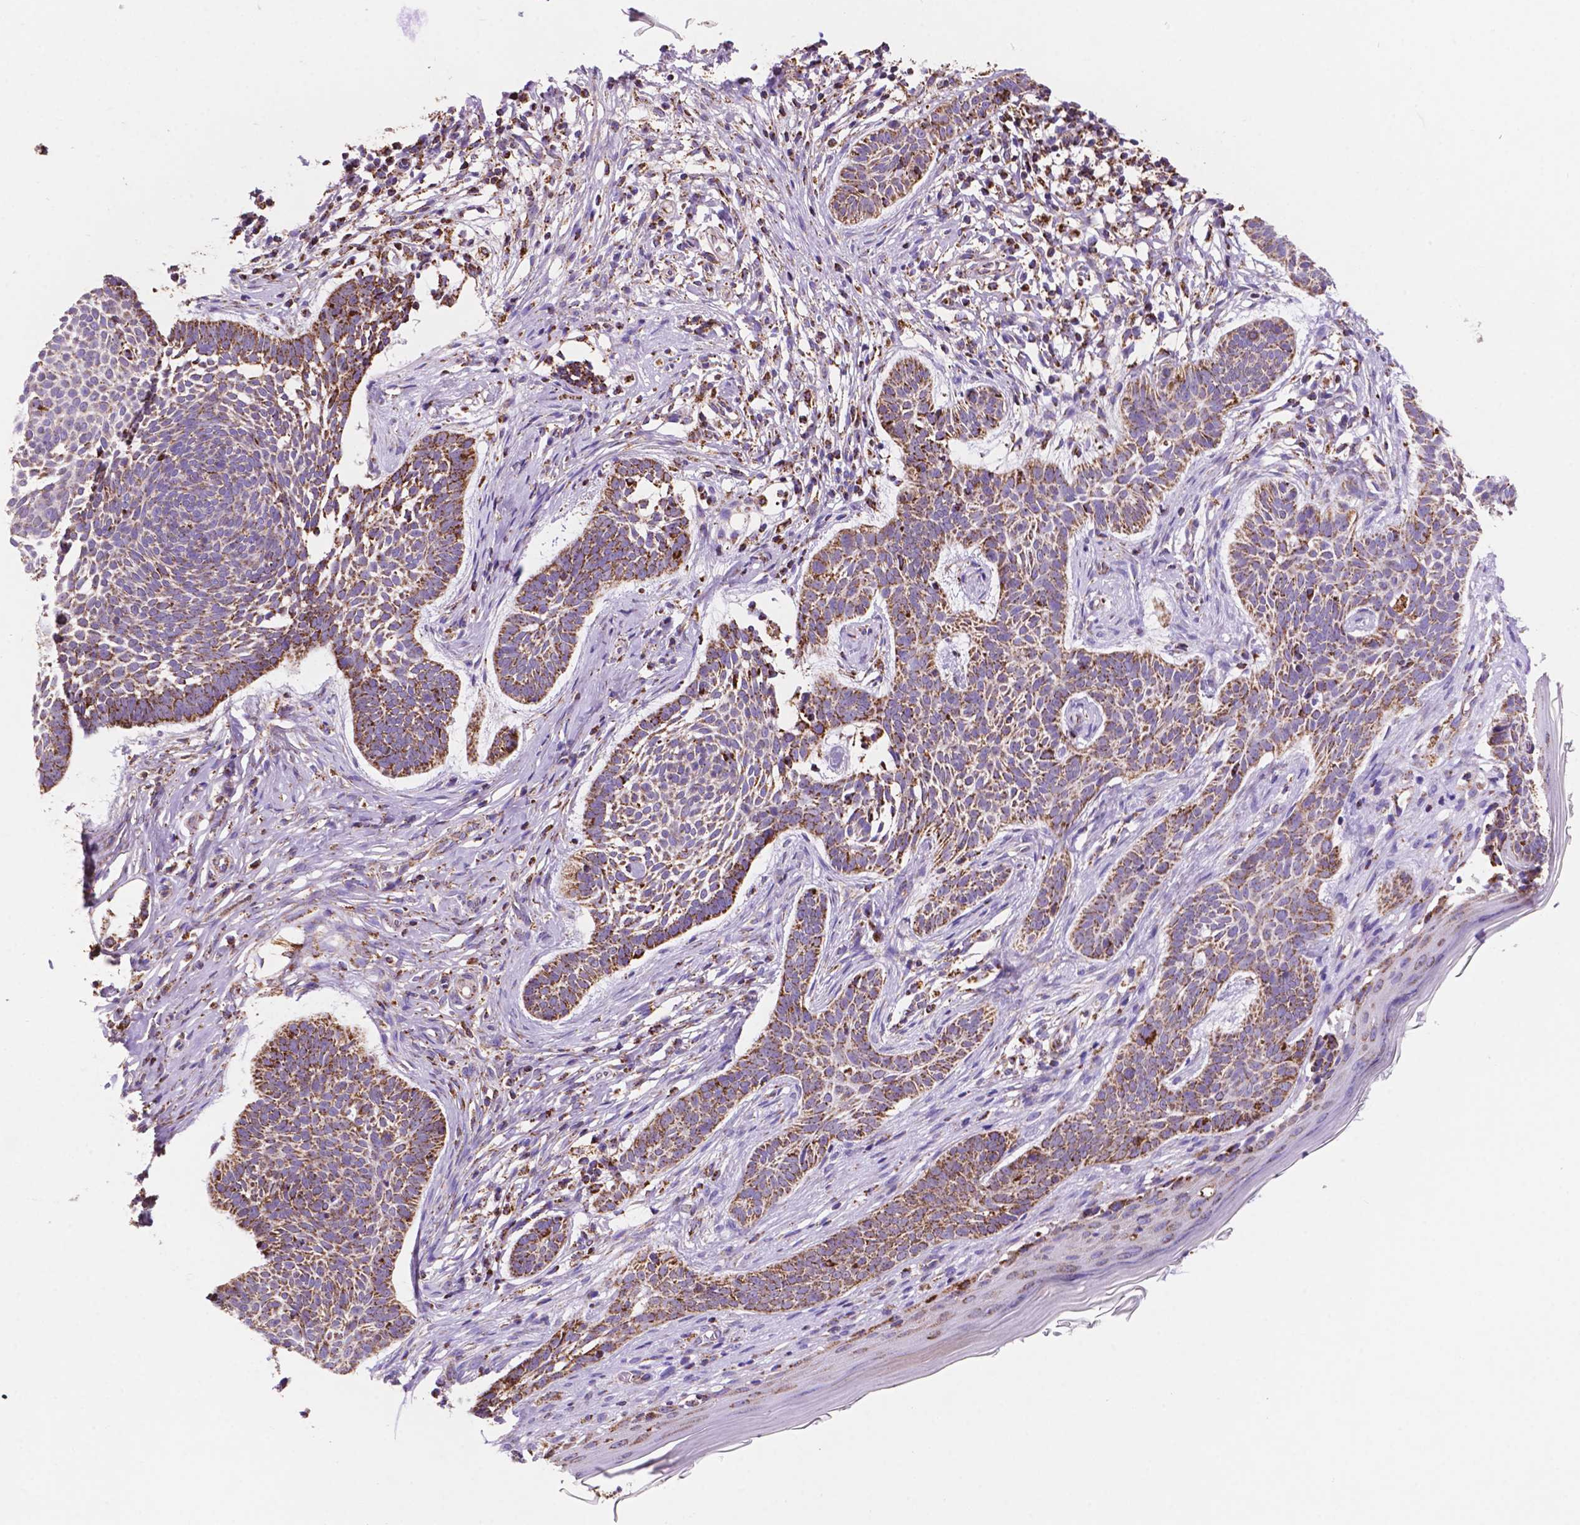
{"staining": {"intensity": "strong", "quantity": ">75%", "location": "cytoplasmic/membranous"}, "tissue": "skin cancer", "cell_type": "Tumor cells", "image_type": "cancer", "snomed": [{"axis": "morphology", "description": "Basal cell carcinoma"}, {"axis": "topography", "description": "Skin"}], "caption": "A micrograph of human skin basal cell carcinoma stained for a protein reveals strong cytoplasmic/membranous brown staining in tumor cells.", "gene": "HSPD1", "patient": {"sex": "male", "age": 85}}